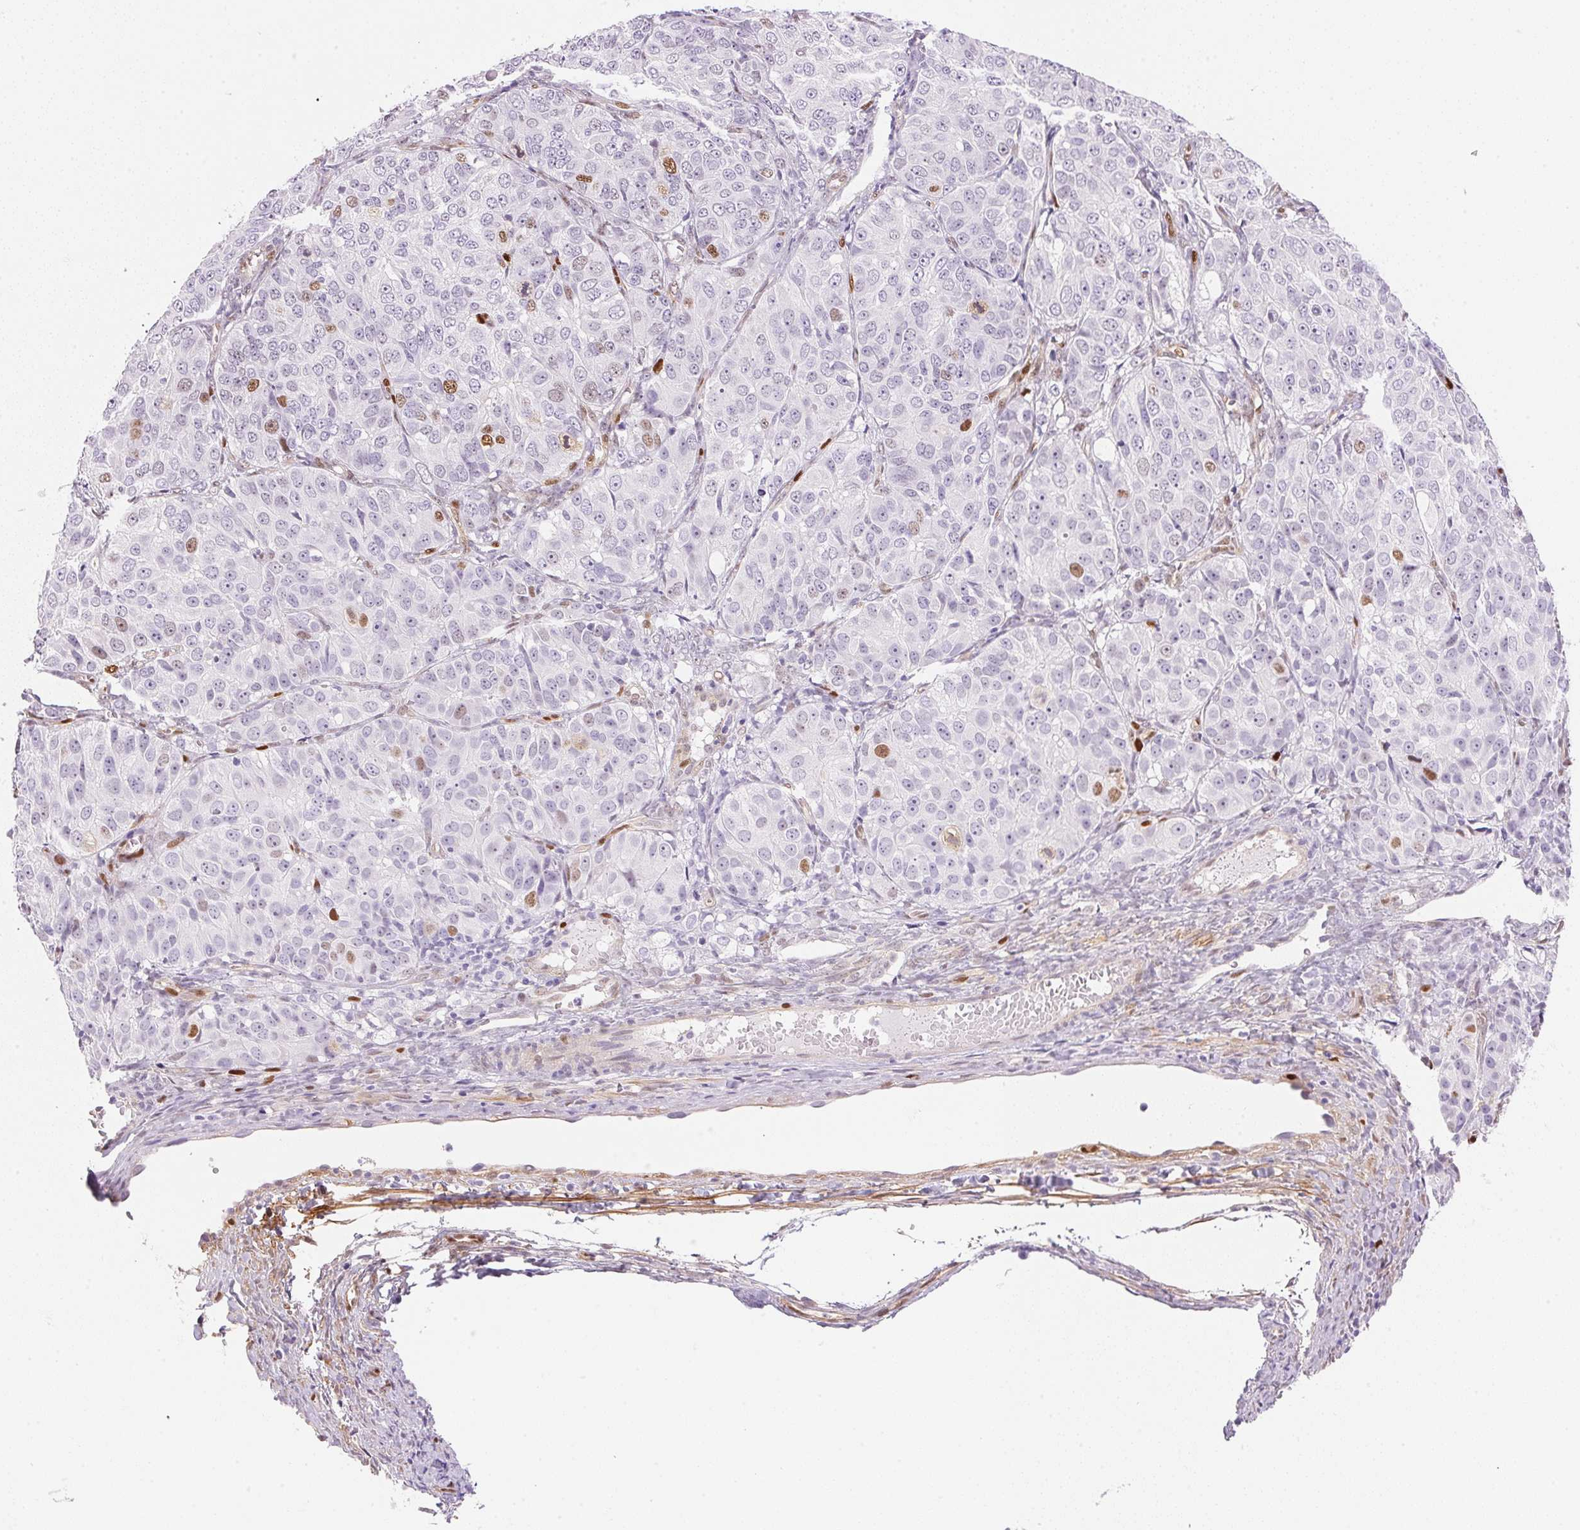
{"staining": {"intensity": "moderate", "quantity": "<25%", "location": "nuclear"}, "tissue": "ovarian cancer", "cell_type": "Tumor cells", "image_type": "cancer", "snomed": [{"axis": "morphology", "description": "Carcinoma, endometroid"}, {"axis": "topography", "description": "Ovary"}], "caption": "A brown stain highlights moderate nuclear staining of a protein in human endometroid carcinoma (ovarian) tumor cells. (DAB IHC, brown staining for protein, blue staining for nuclei).", "gene": "SMTN", "patient": {"sex": "female", "age": 51}}